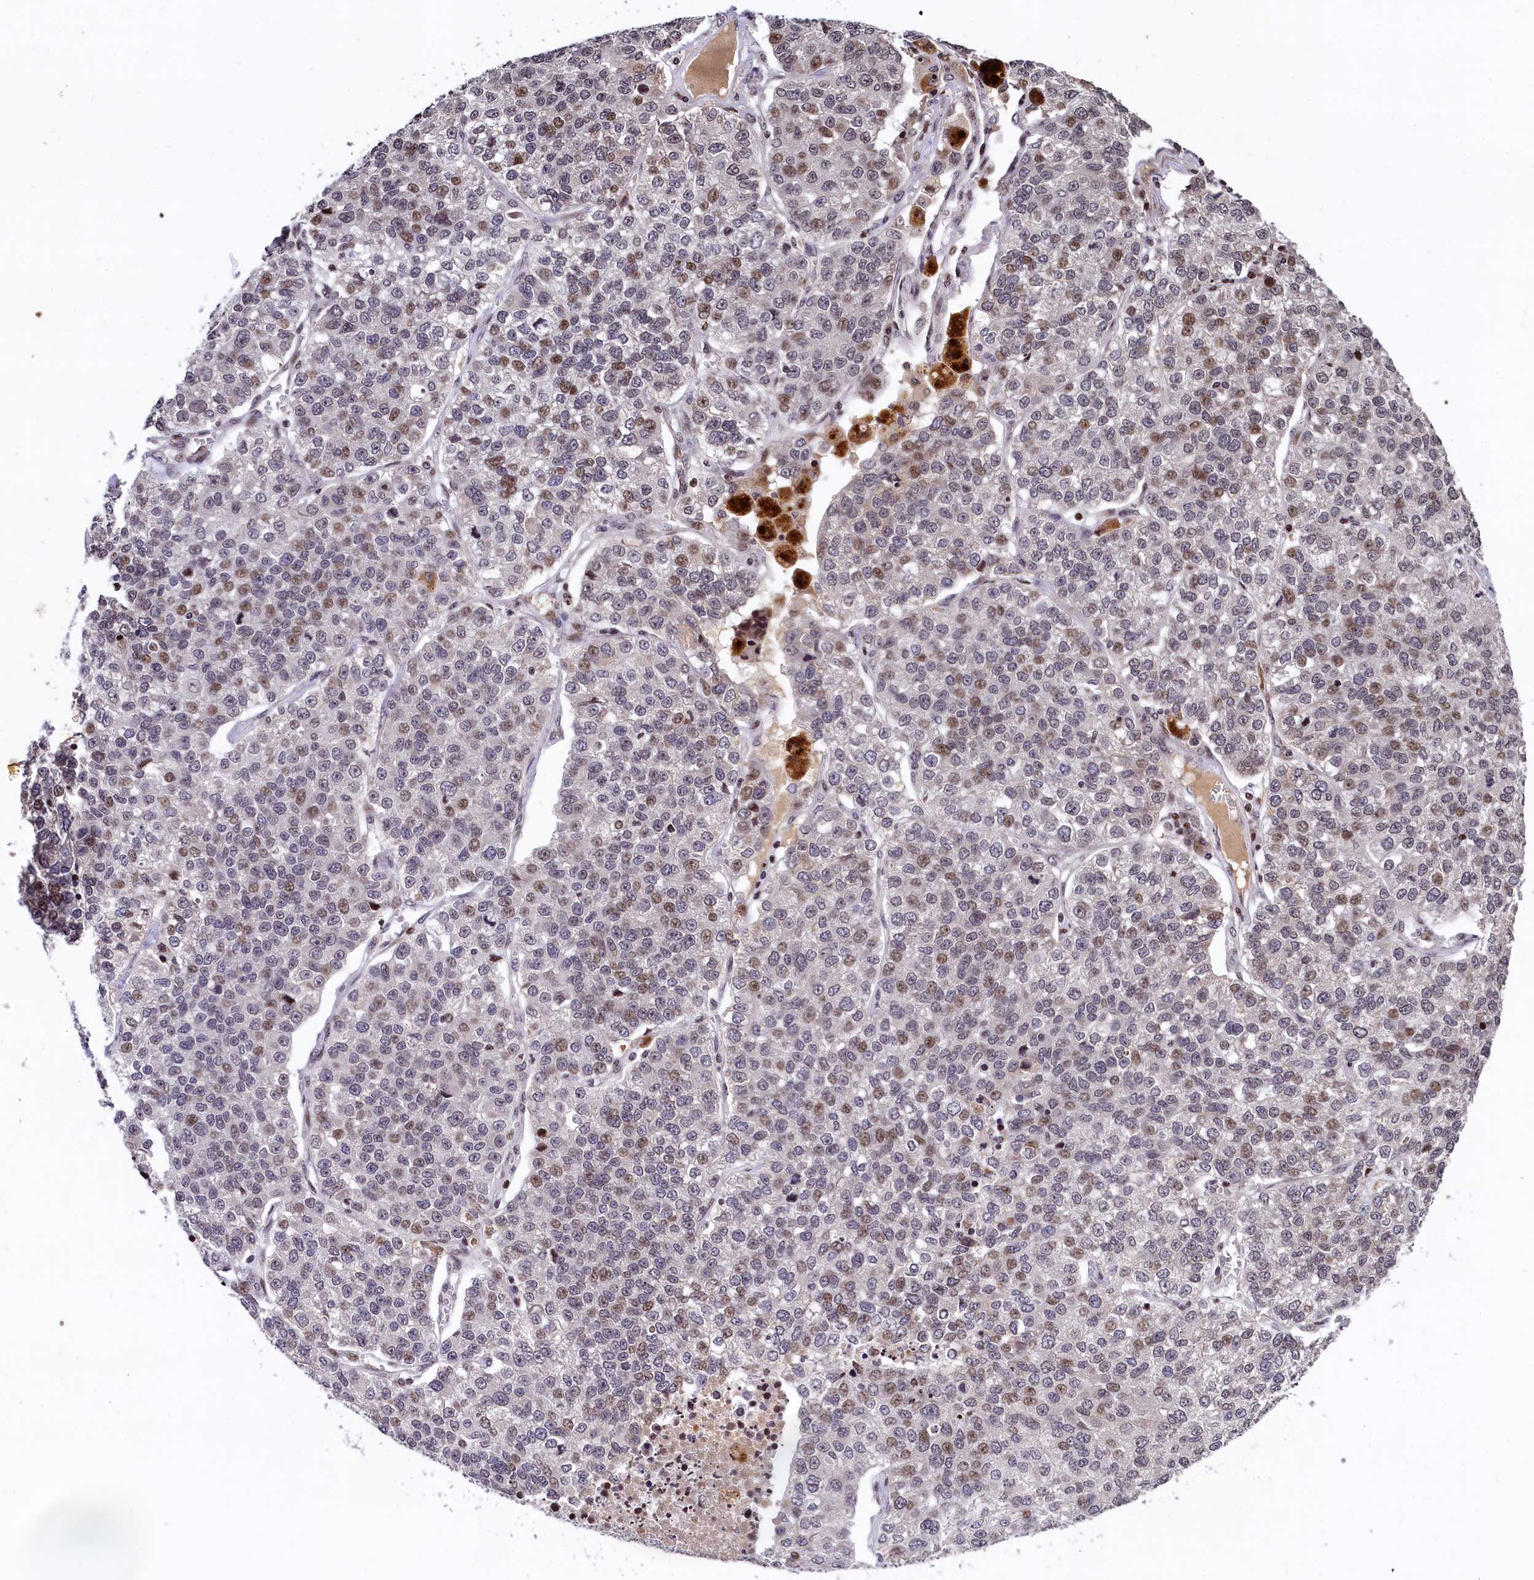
{"staining": {"intensity": "weak", "quantity": "<25%", "location": "nuclear"}, "tissue": "lung cancer", "cell_type": "Tumor cells", "image_type": "cancer", "snomed": [{"axis": "morphology", "description": "Adenocarcinoma, NOS"}, {"axis": "topography", "description": "Lung"}], "caption": "Adenocarcinoma (lung) stained for a protein using immunohistochemistry exhibits no positivity tumor cells.", "gene": "FAM217B", "patient": {"sex": "male", "age": 49}}